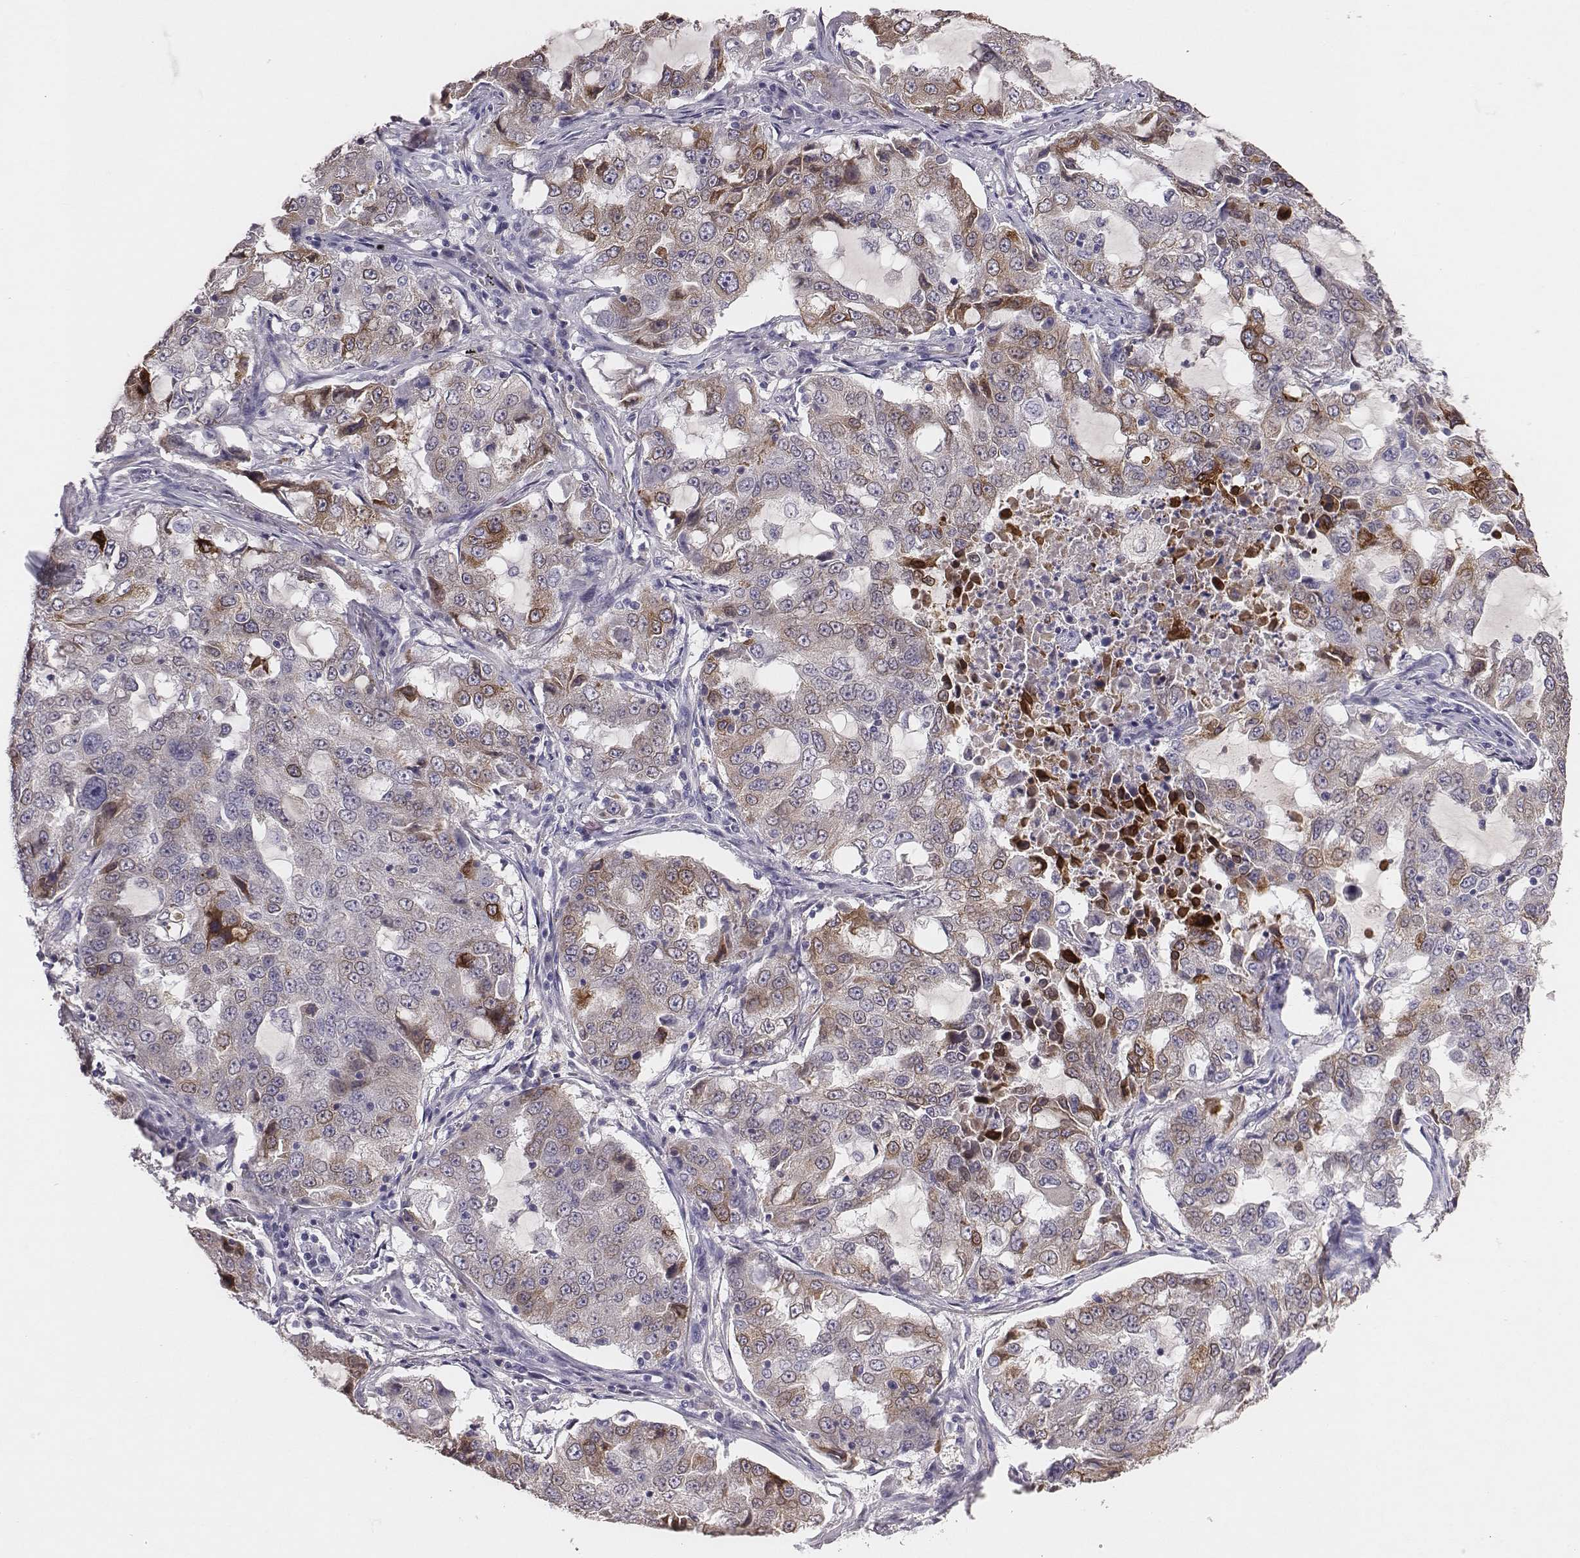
{"staining": {"intensity": "moderate", "quantity": "<25%", "location": "cytoplasmic/membranous,nuclear"}, "tissue": "lung cancer", "cell_type": "Tumor cells", "image_type": "cancer", "snomed": [{"axis": "morphology", "description": "Adenocarcinoma, NOS"}, {"axis": "topography", "description": "Lung"}], "caption": "Protein analysis of lung adenocarcinoma tissue reveals moderate cytoplasmic/membranous and nuclear positivity in about <25% of tumor cells. The protein of interest is stained brown, and the nuclei are stained in blue (DAB IHC with brightfield microscopy, high magnification).", "gene": "EN1", "patient": {"sex": "female", "age": 61}}